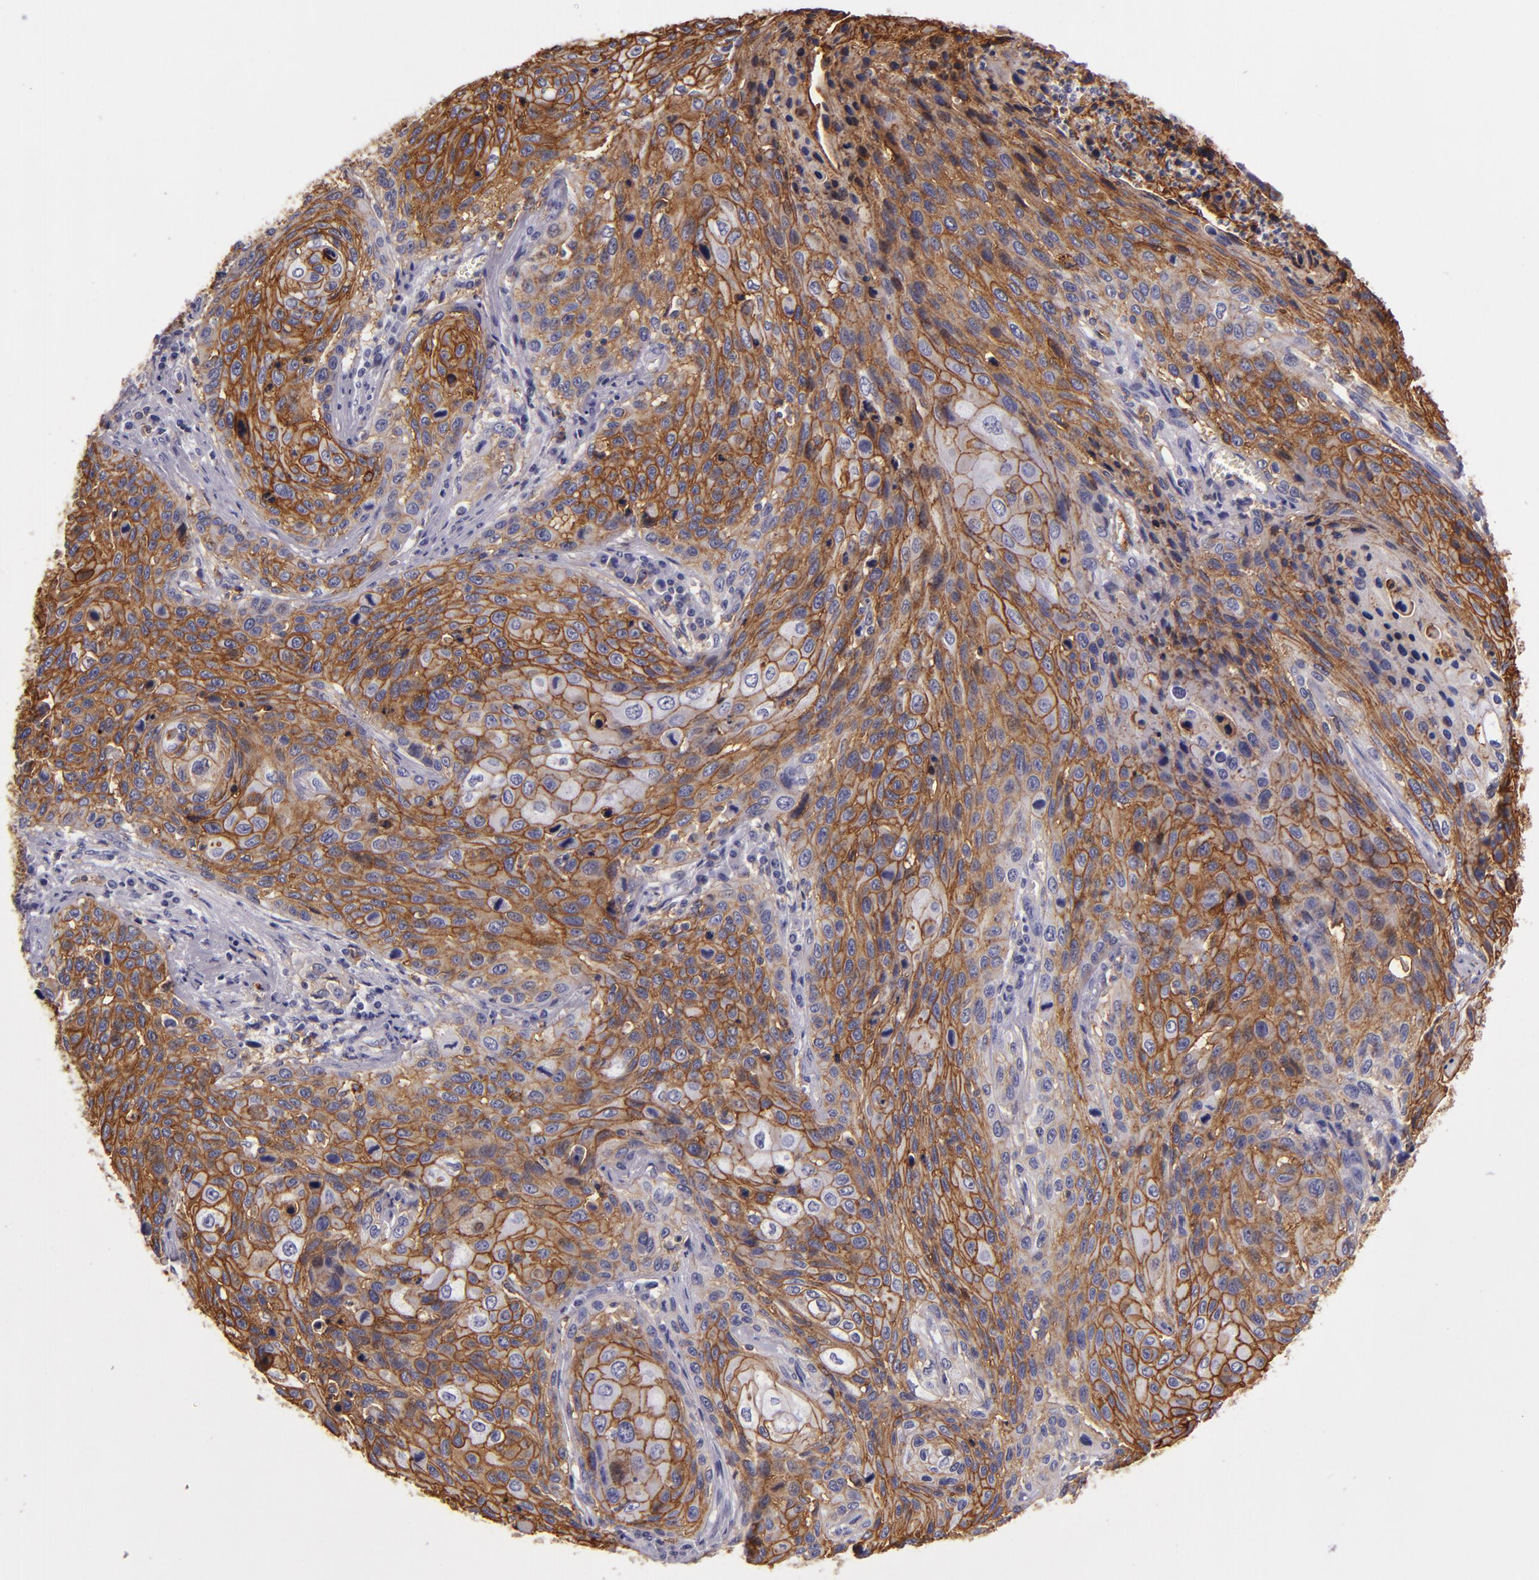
{"staining": {"intensity": "strong", "quantity": ">75%", "location": "cytoplasmic/membranous"}, "tissue": "cervical cancer", "cell_type": "Tumor cells", "image_type": "cancer", "snomed": [{"axis": "morphology", "description": "Squamous cell carcinoma, NOS"}, {"axis": "topography", "description": "Cervix"}], "caption": "Immunohistochemistry (DAB (3,3'-diaminobenzidine)) staining of squamous cell carcinoma (cervical) reveals strong cytoplasmic/membranous protein staining in about >75% of tumor cells.", "gene": "CD9", "patient": {"sex": "female", "age": 32}}